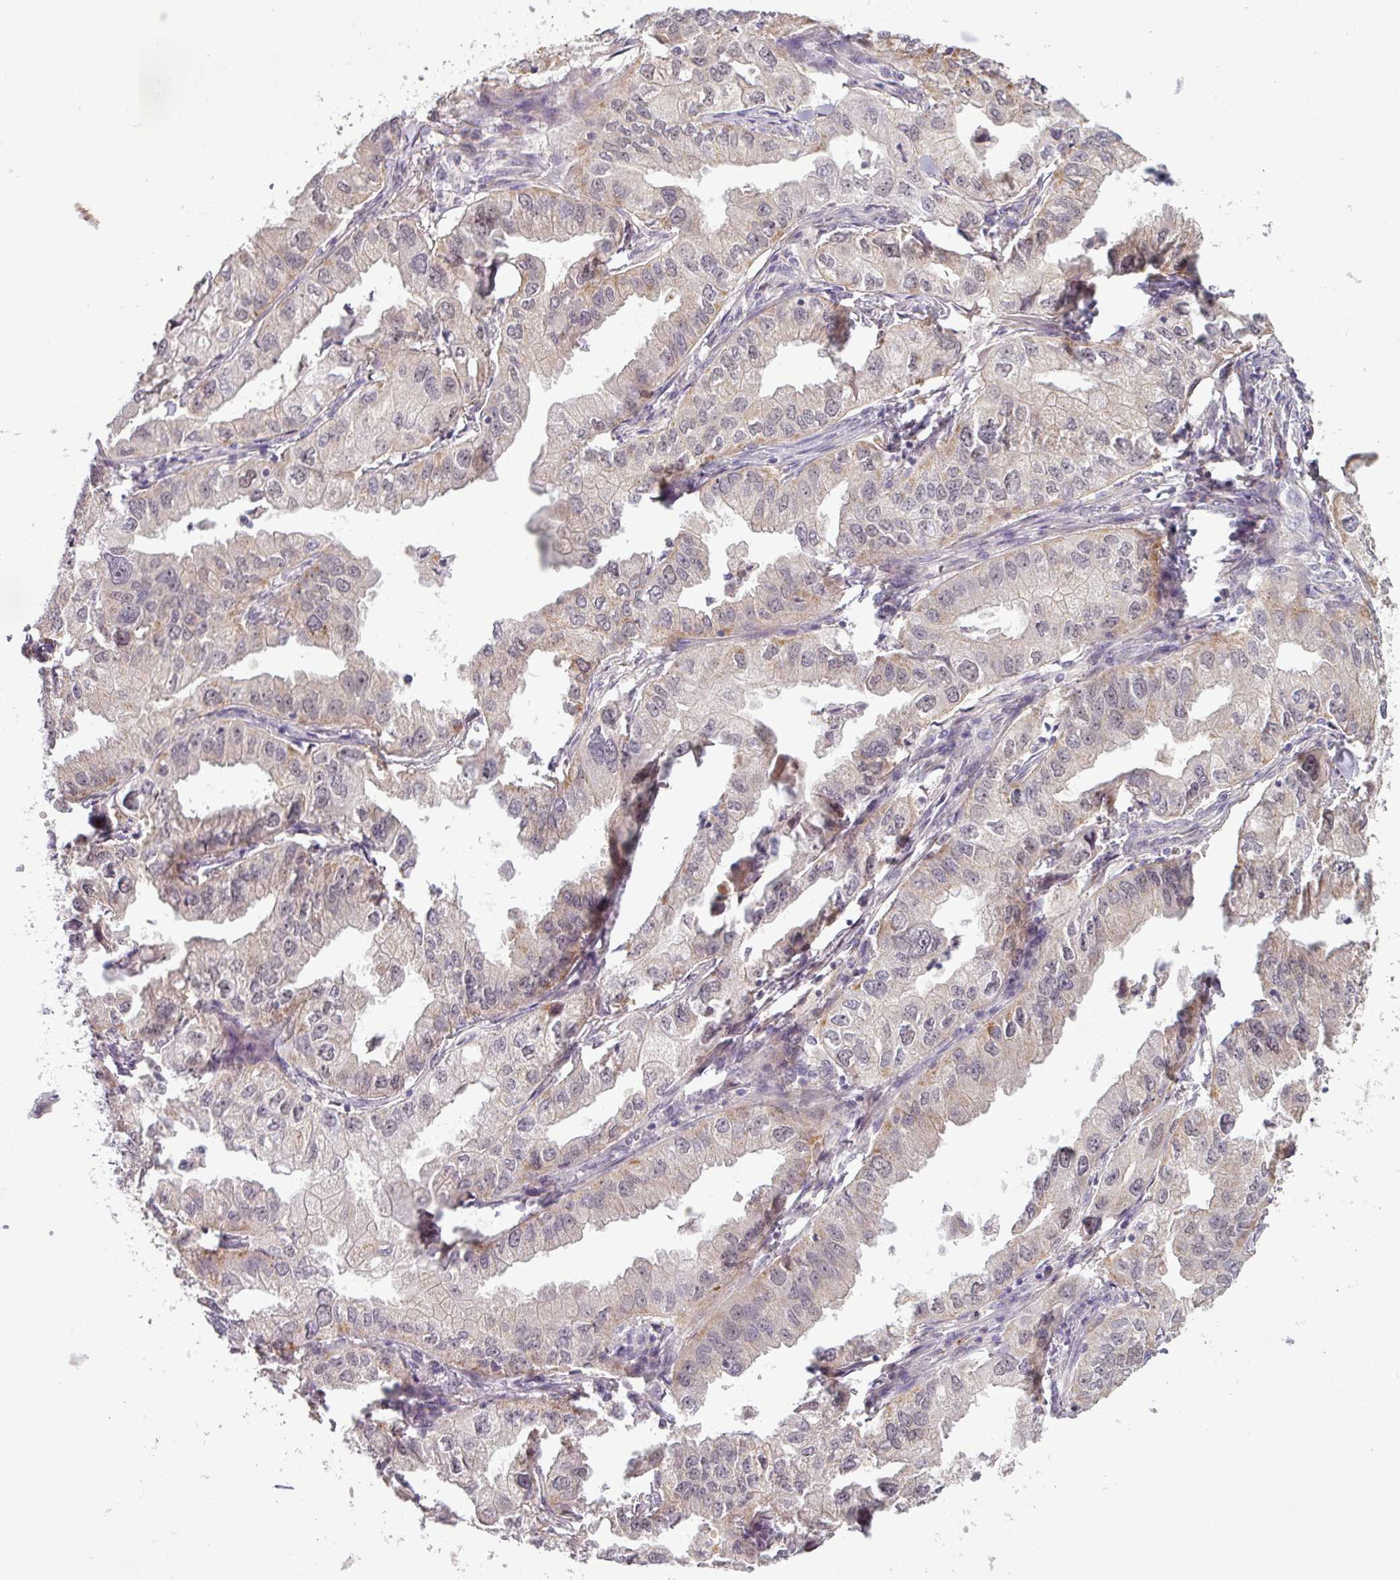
{"staining": {"intensity": "weak", "quantity": "<25%", "location": "cytoplasmic/membranous"}, "tissue": "lung cancer", "cell_type": "Tumor cells", "image_type": "cancer", "snomed": [{"axis": "morphology", "description": "Adenocarcinoma, NOS"}, {"axis": "topography", "description": "Lung"}], "caption": "IHC image of neoplastic tissue: adenocarcinoma (lung) stained with DAB displays no significant protein staining in tumor cells. (DAB immunohistochemistry, high magnification).", "gene": "C2orf16", "patient": {"sex": "male", "age": 48}}